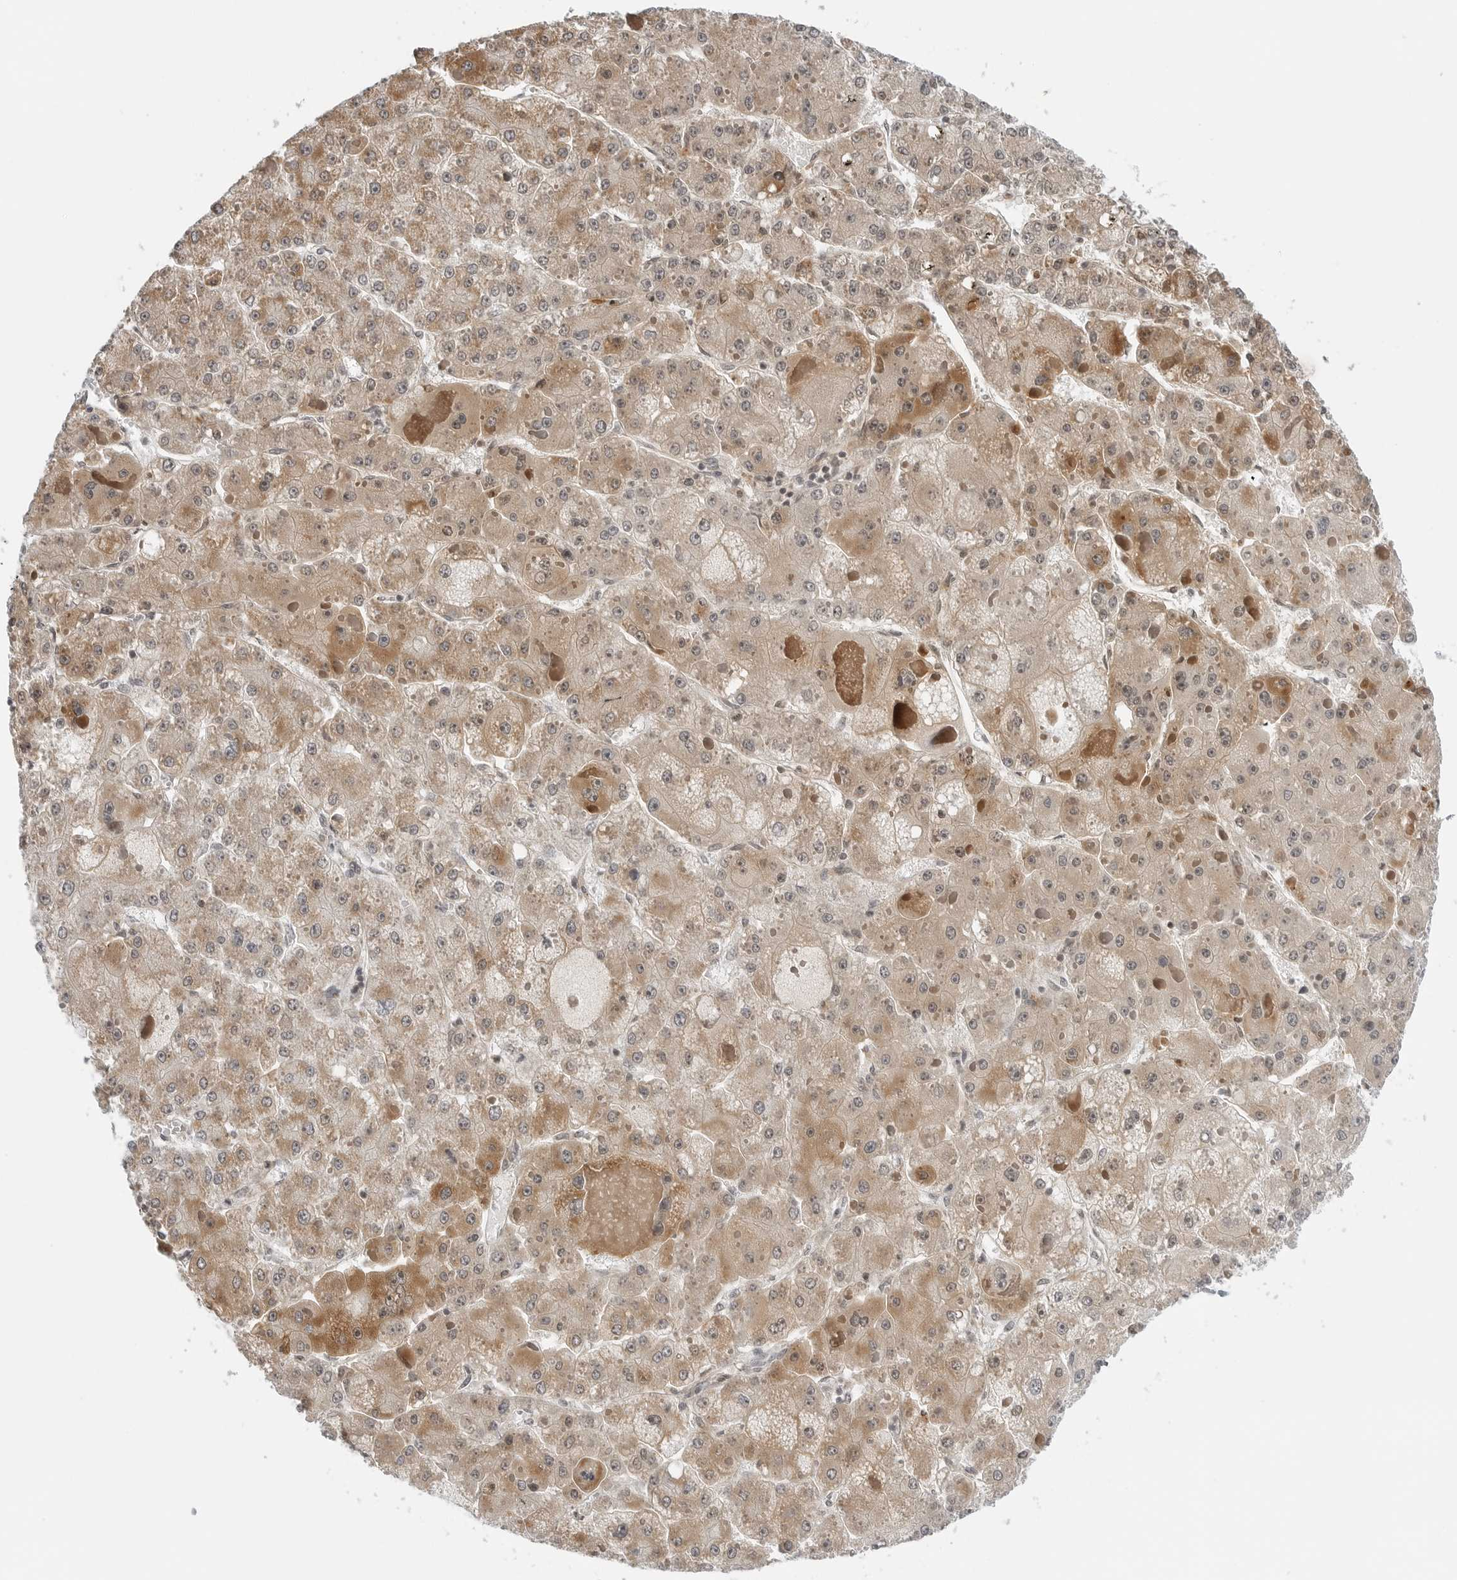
{"staining": {"intensity": "moderate", "quantity": ">75%", "location": "cytoplasmic/membranous"}, "tissue": "liver cancer", "cell_type": "Tumor cells", "image_type": "cancer", "snomed": [{"axis": "morphology", "description": "Carcinoma, Hepatocellular, NOS"}, {"axis": "topography", "description": "Liver"}], "caption": "A high-resolution histopathology image shows immunohistochemistry (IHC) staining of liver hepatocellular carcinoma, which displays moderate cytoplasmic/membranous positivity in about >75% of tumor cells. (DAB IHC with brightfield microscopy, high magnification).", "gene": "PEX2", "patient": {"sex": "female", "age": 73}}